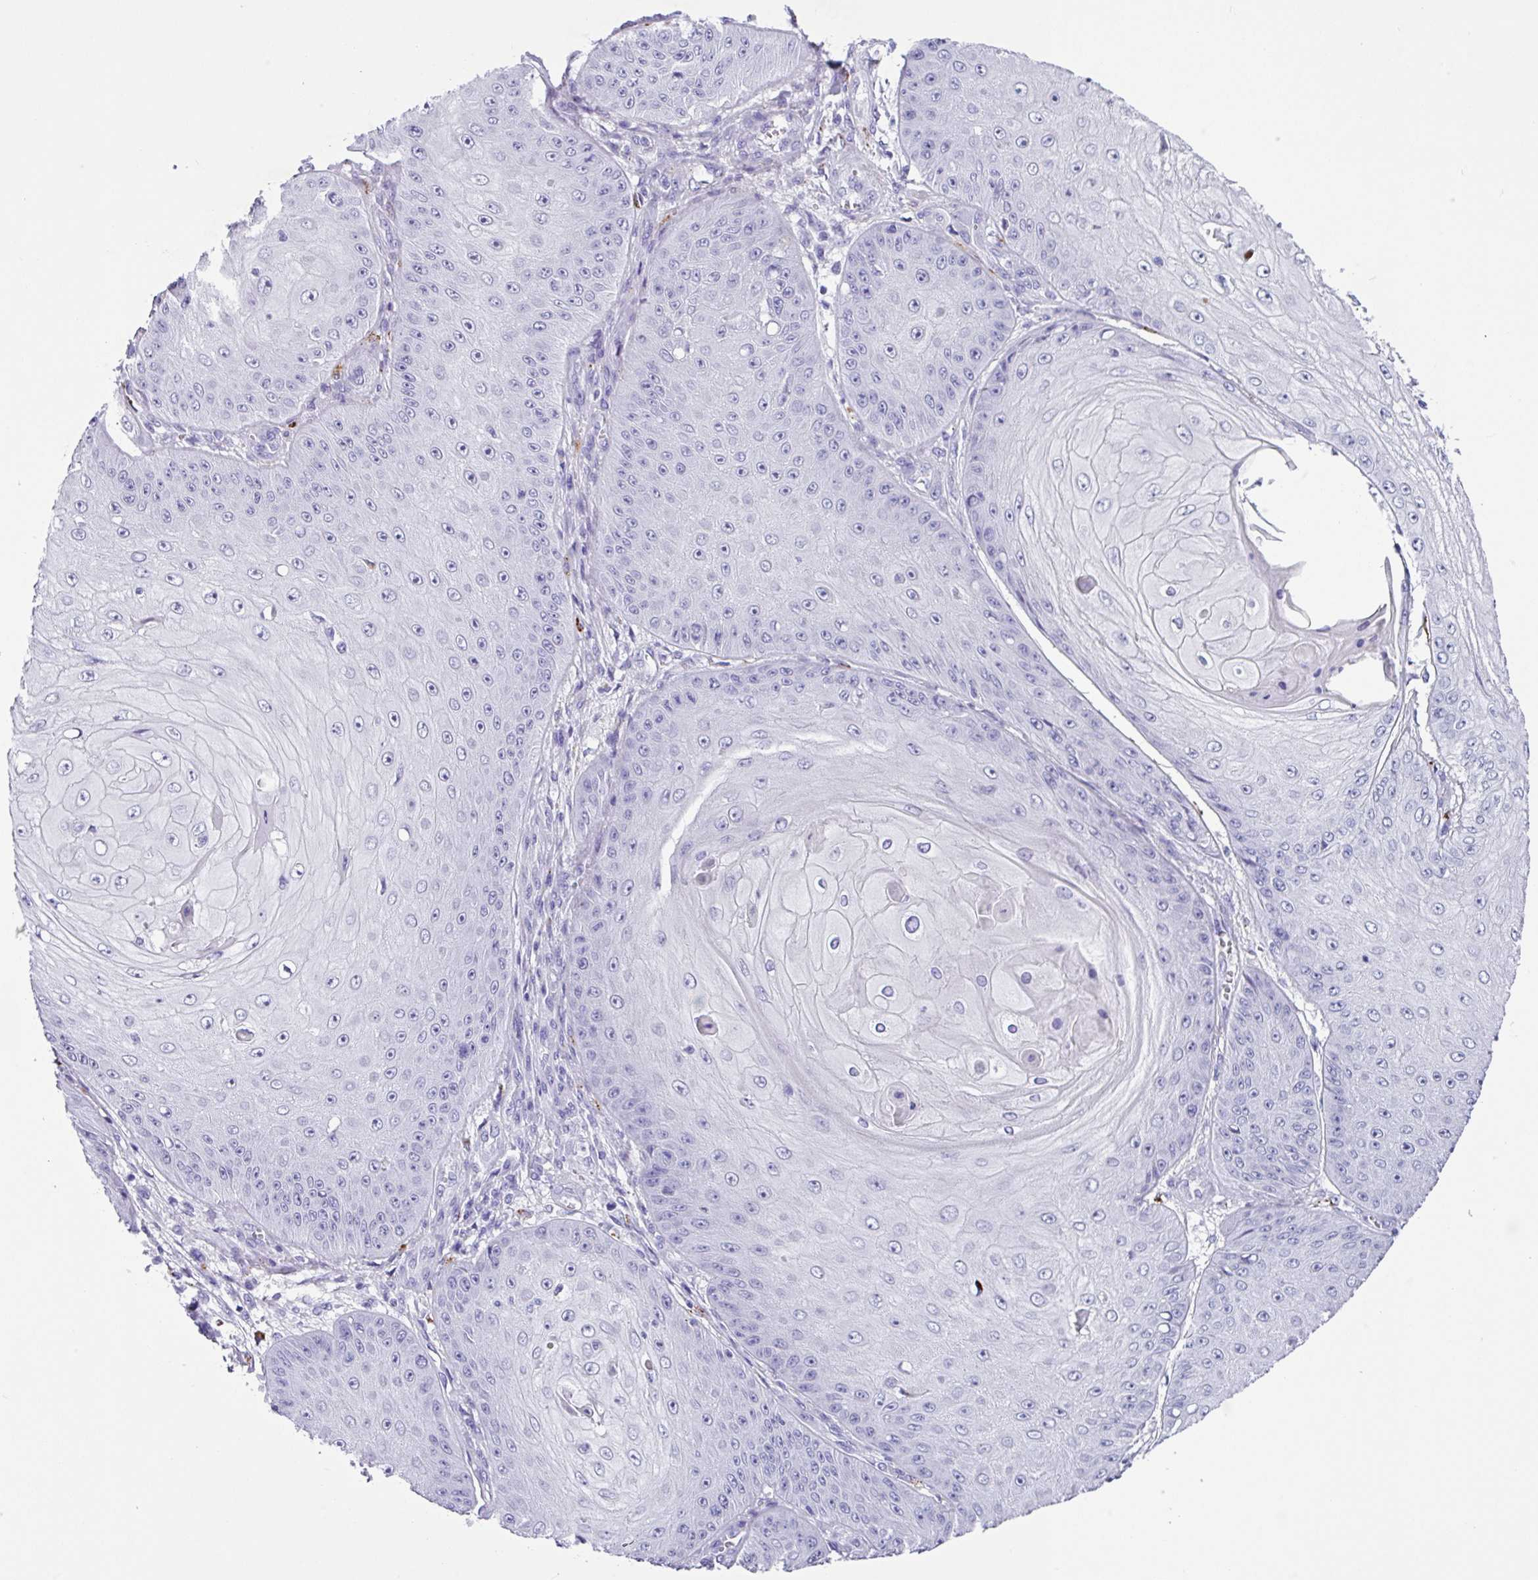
{"staining": {"intensity": "negative", "quantity": "none", "location": "none"}, "tissue": "skin cancer", "cell_type": "Tumor cells", "image_type": "cancer", "snomed": [{"axis": "morphology", "description": "Squamous cell carcinoma, NOS"}, {"axis": "topography", "description": "Skin"}], "caption": "Protein analysis of skin cancer shows no significant expression in tumor cells. The staining was performed using DAB to visualize the protein expression in brown, while the nuclei were stained in blue with hematoxylin (Magnification: 20x).", "gene": "ZG16", "patient": {"sex": "male", "age": 70}}